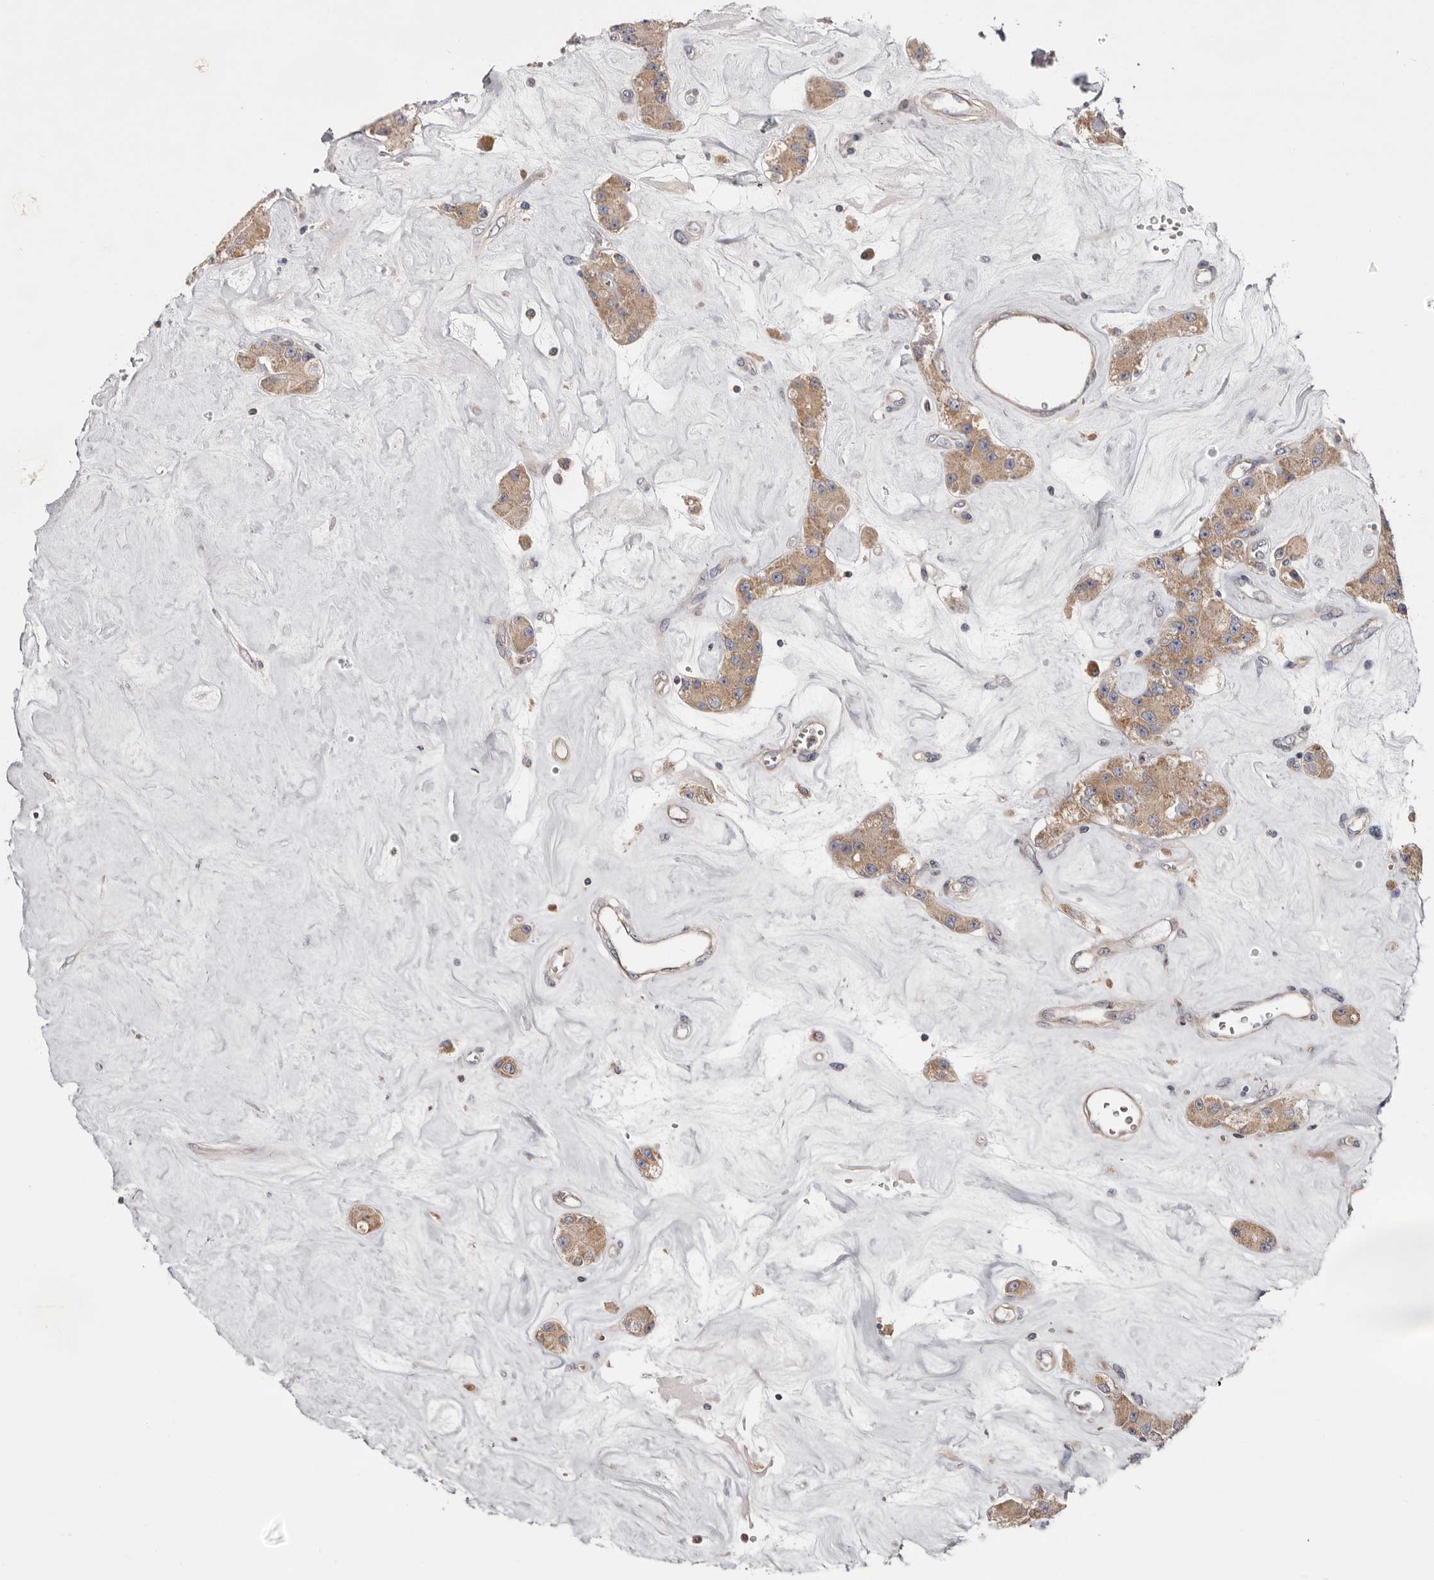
{"staining": {"intensity": "moderate", "quantity": ">75%", "location": "cytoplasmic/membranous"}, "tissue": "carcinoid", "cell_type": "Tumor cells", "image_type": "cancer", "snomed": [{"axis": "morphology", "description": "Carcinoid, malignant, NOS"}, {"axis": "topography", "description": "Pancreas"}], "caption": "Immunohistochemical staining of malignant carcinoid exhibits moderate cytoplasmic/membranous protein expression in approximately >75% of tumor cells.", "gene": "TMUB1", "patient": {"sex": "male", "age": 41}}